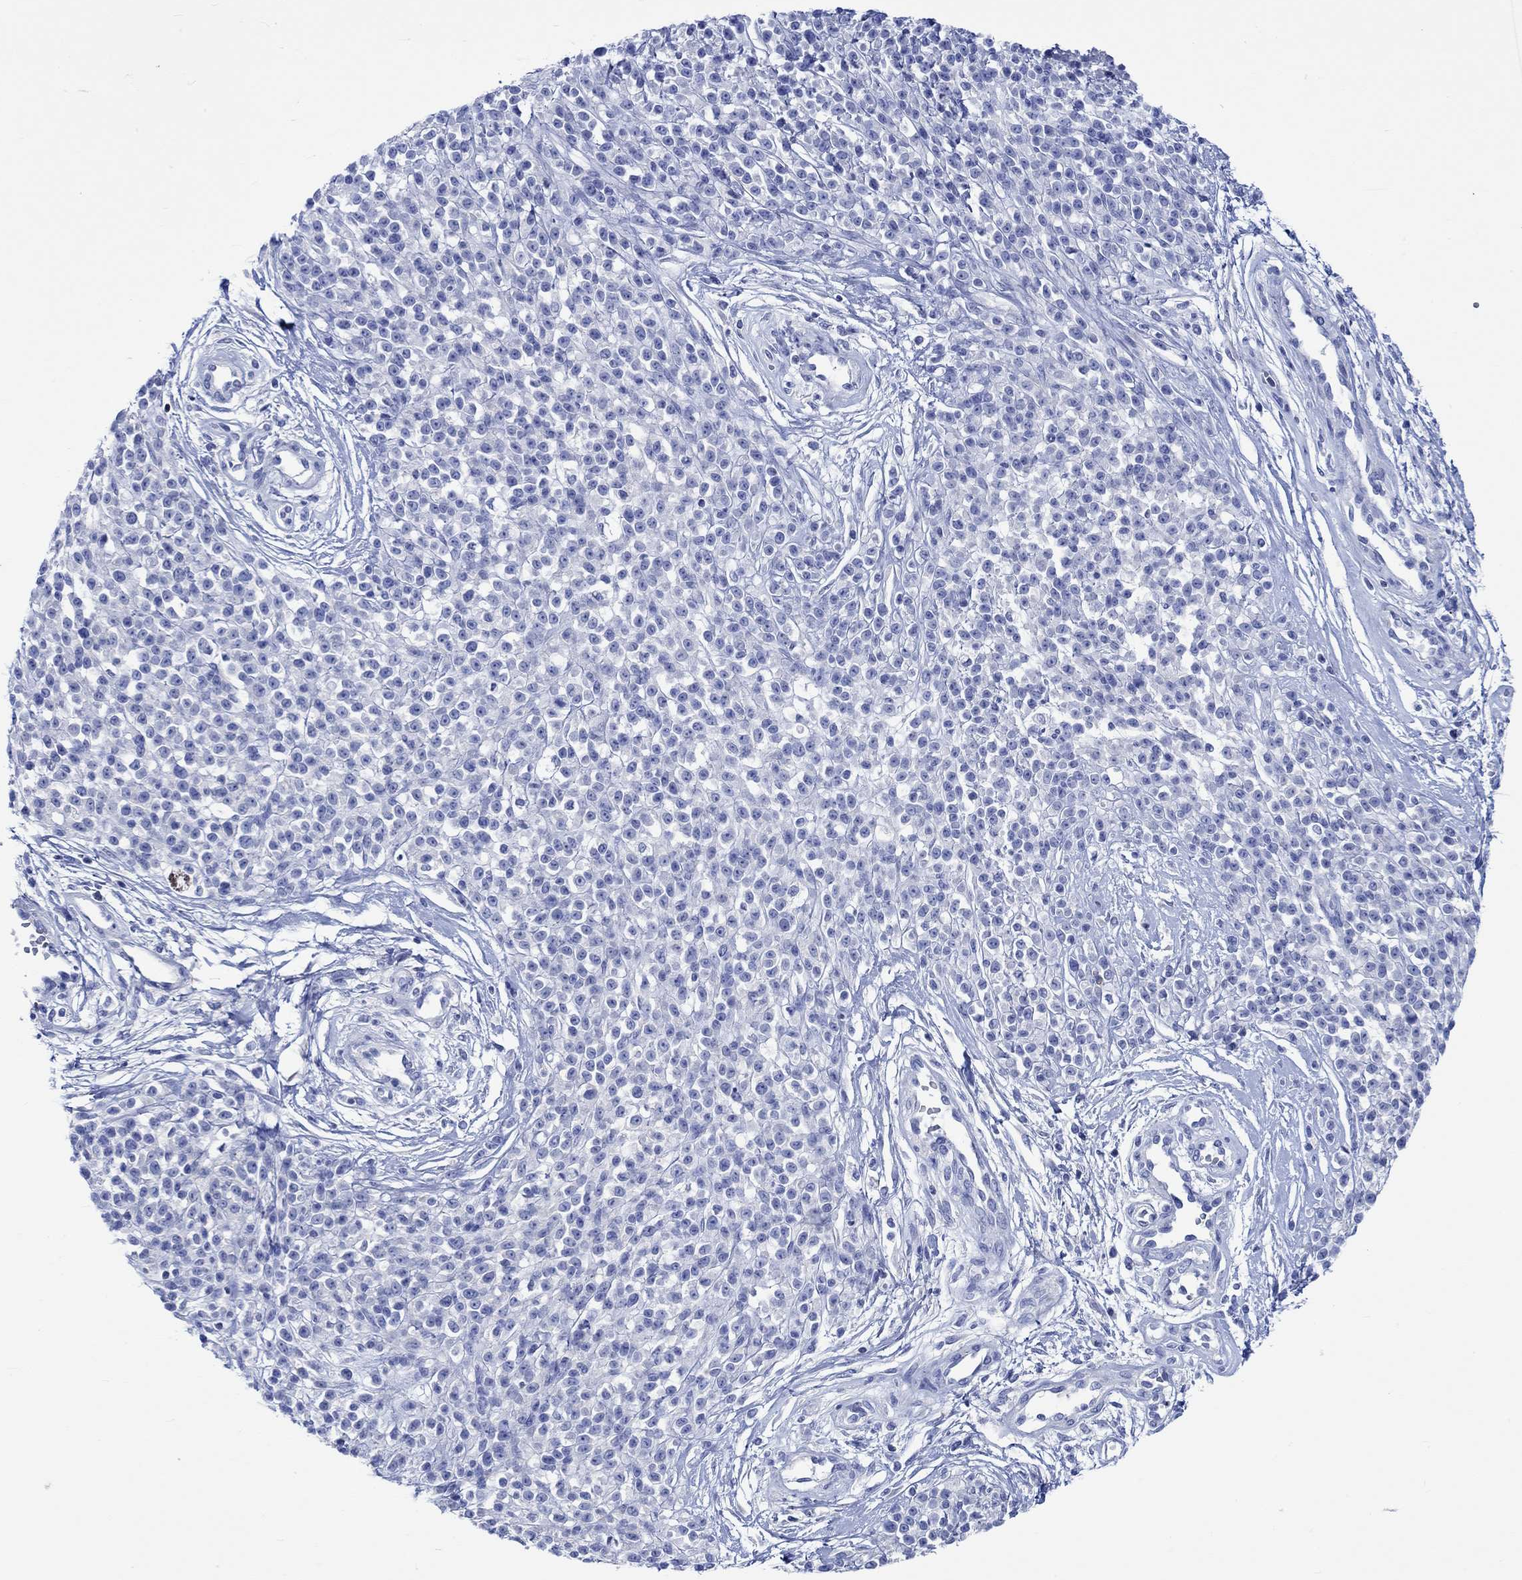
{"staining": {"intensity": "negative", "quantity": "none", "location": "none"}, "tissue": "melanoma", "cell_type": "Tumor cells", "image_type": "cancer", "snomed": [{"axis": "morphology", "description": "Malignant melanoma, NOS"}, {"axis": "topography", "description": "Skin"}, {"axis": "topography", "description": "Skin of trunk"}], "caption": "DAB (3,3'-diaminobenzidine) immunohistochemical staining of human melanoma shows no significant staining in tumor cells.", "gene": "PTPRN2", "patient": {"sex": "male", "age": 74}}